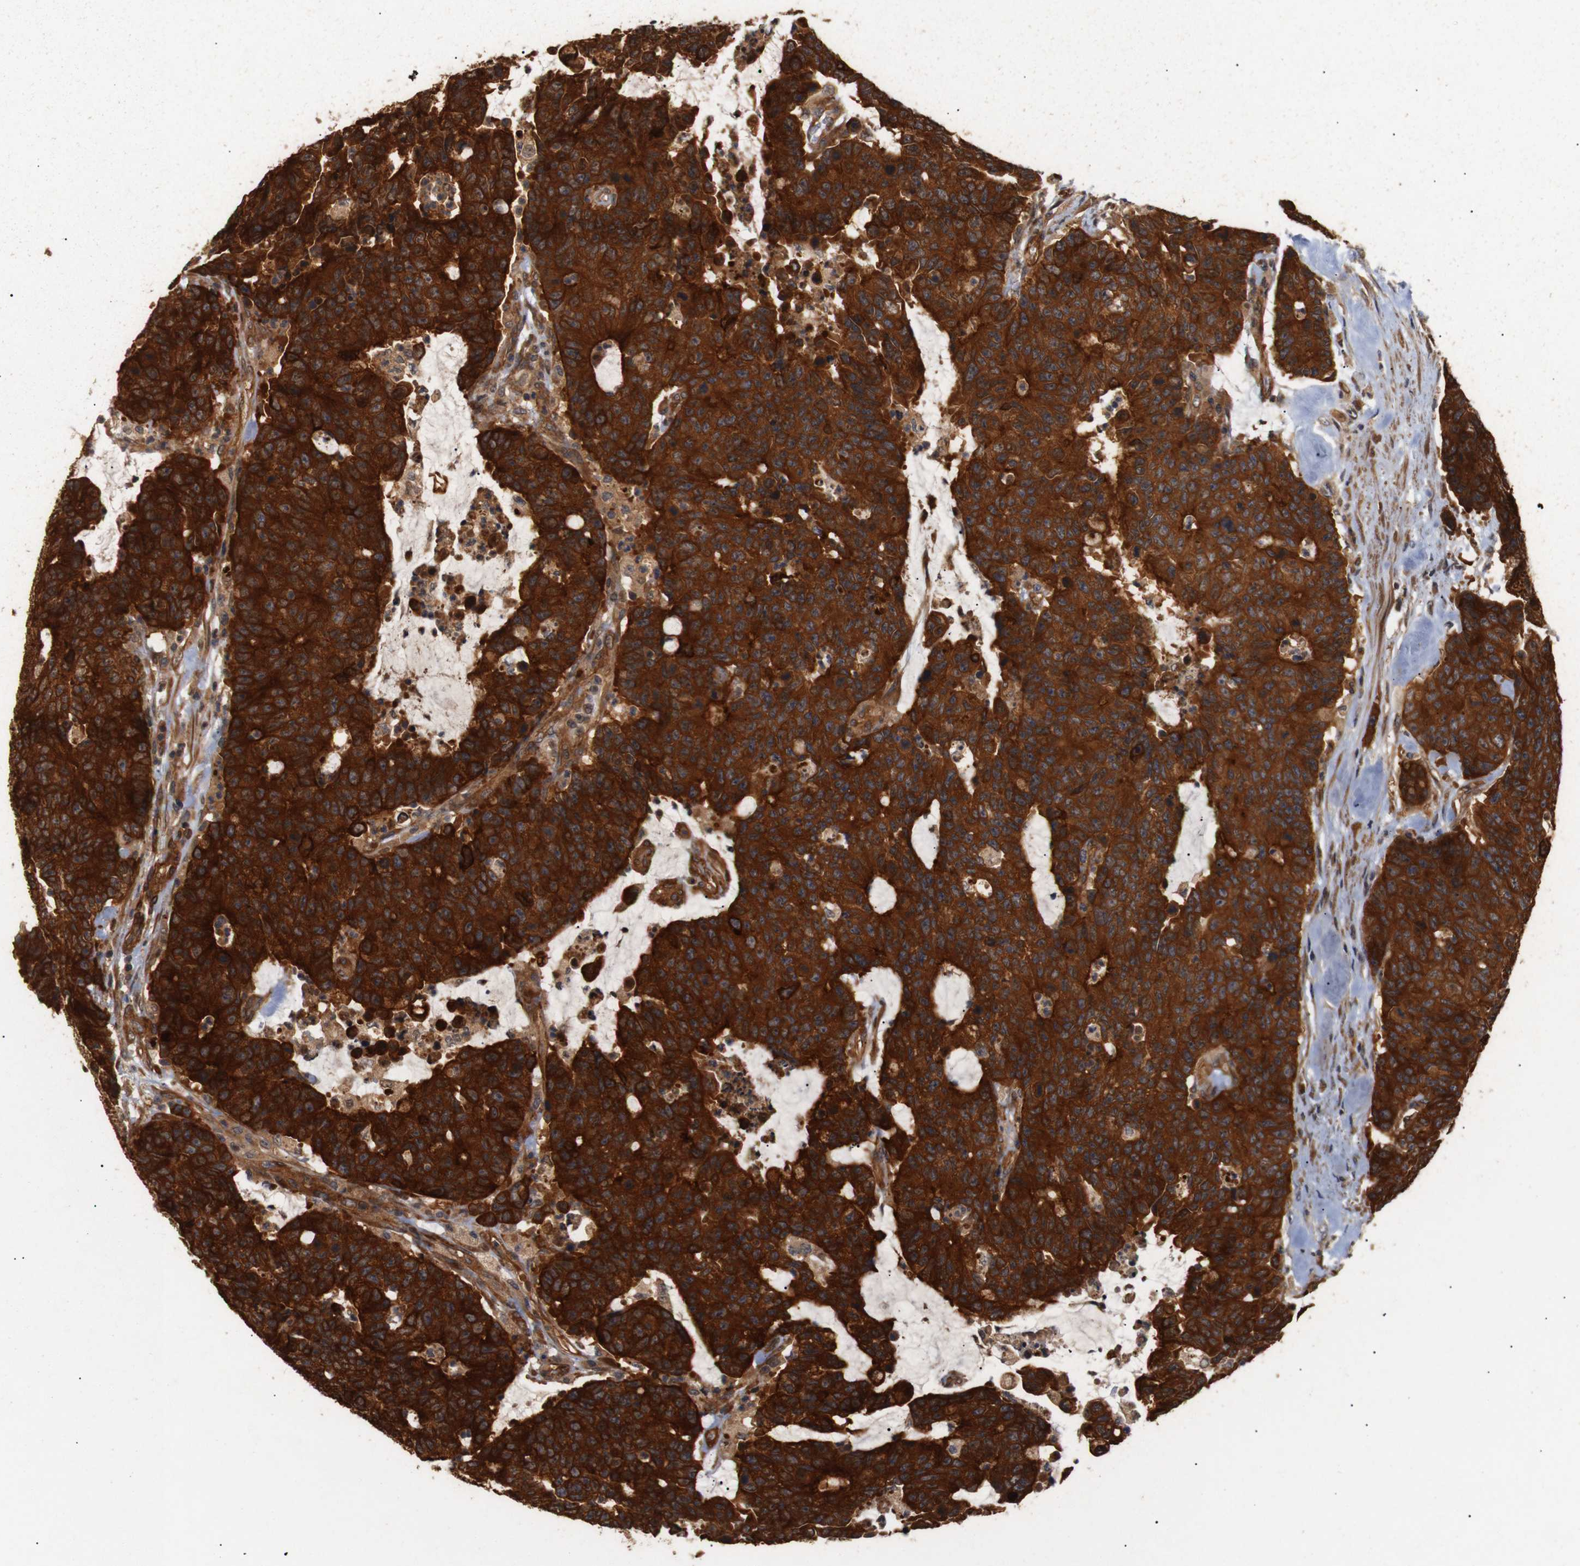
{"staining": {"intensity": "strong", "quantity": ">75%", "location": "cytoplasmic/membranous"}, "tissue": "colorectal cancer", "cell_type": "Tumor cells", "image_type": "cancer", "snomed": [{"axis": "morphology", "description": "Adenocarcinoma, NOS"}, {"axis": "topography", "description": "Colon"}], "caption": "Immunohistochemistry (DAB (3,3'-diaminobenzidine)) staining of adenocarcinoma (colorectal) exhibits strong cytoplasmic/membranous protein staining in approximately >75% of tumor cells.", "gene": "PAWR", "patient": {"sex": "female", "age": 86}}